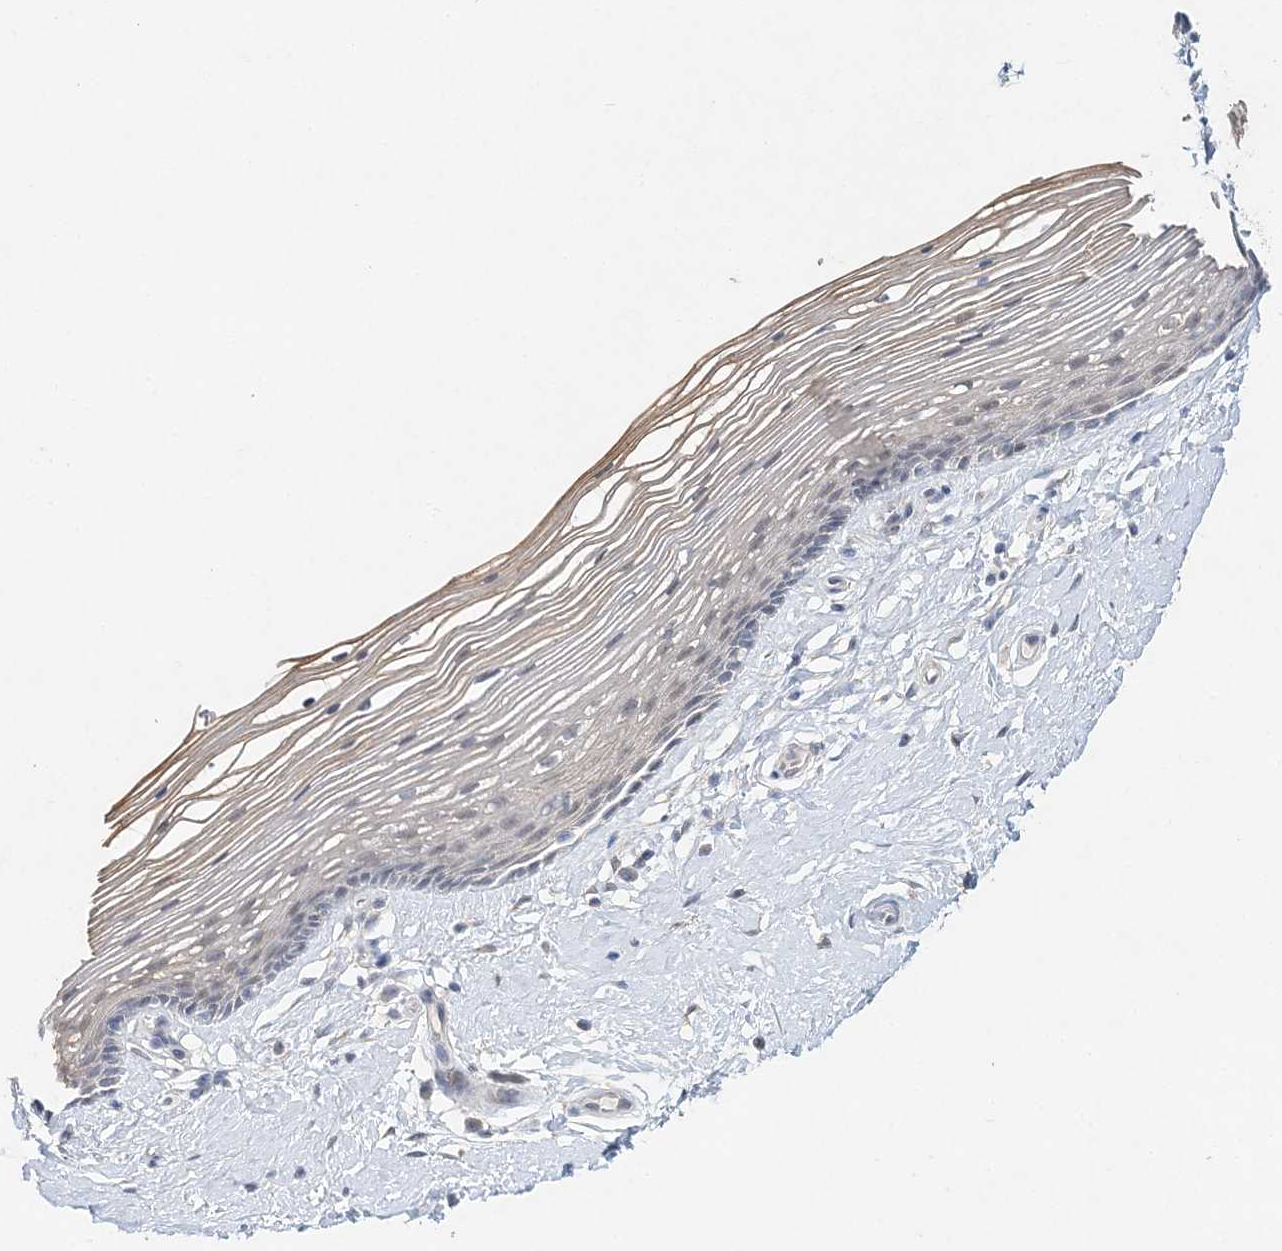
{"staining": {"intensity": "negative", "quantity": "none", "location": "none"}, "tissue": "vagina", "cell_type": "Squamous epithelial cells", "image_type": "normal", "snomed": [{"axis": "morphology", "description": "Normal tissue, NOS"}, {"axis": "topography", "description": "Vagina"}], "caption": "An IHC histopathology image of normal vagina is shown. There is no staining in squamous epithelial cells of vagina. The staining was performed using DAB to visualize the protein expression in brown, while the nuclei were stained in blue with hematoxylin (Magnification: 20x).", "gene": "MAT2B", "patient": {"sex": "female", "age": 46}}